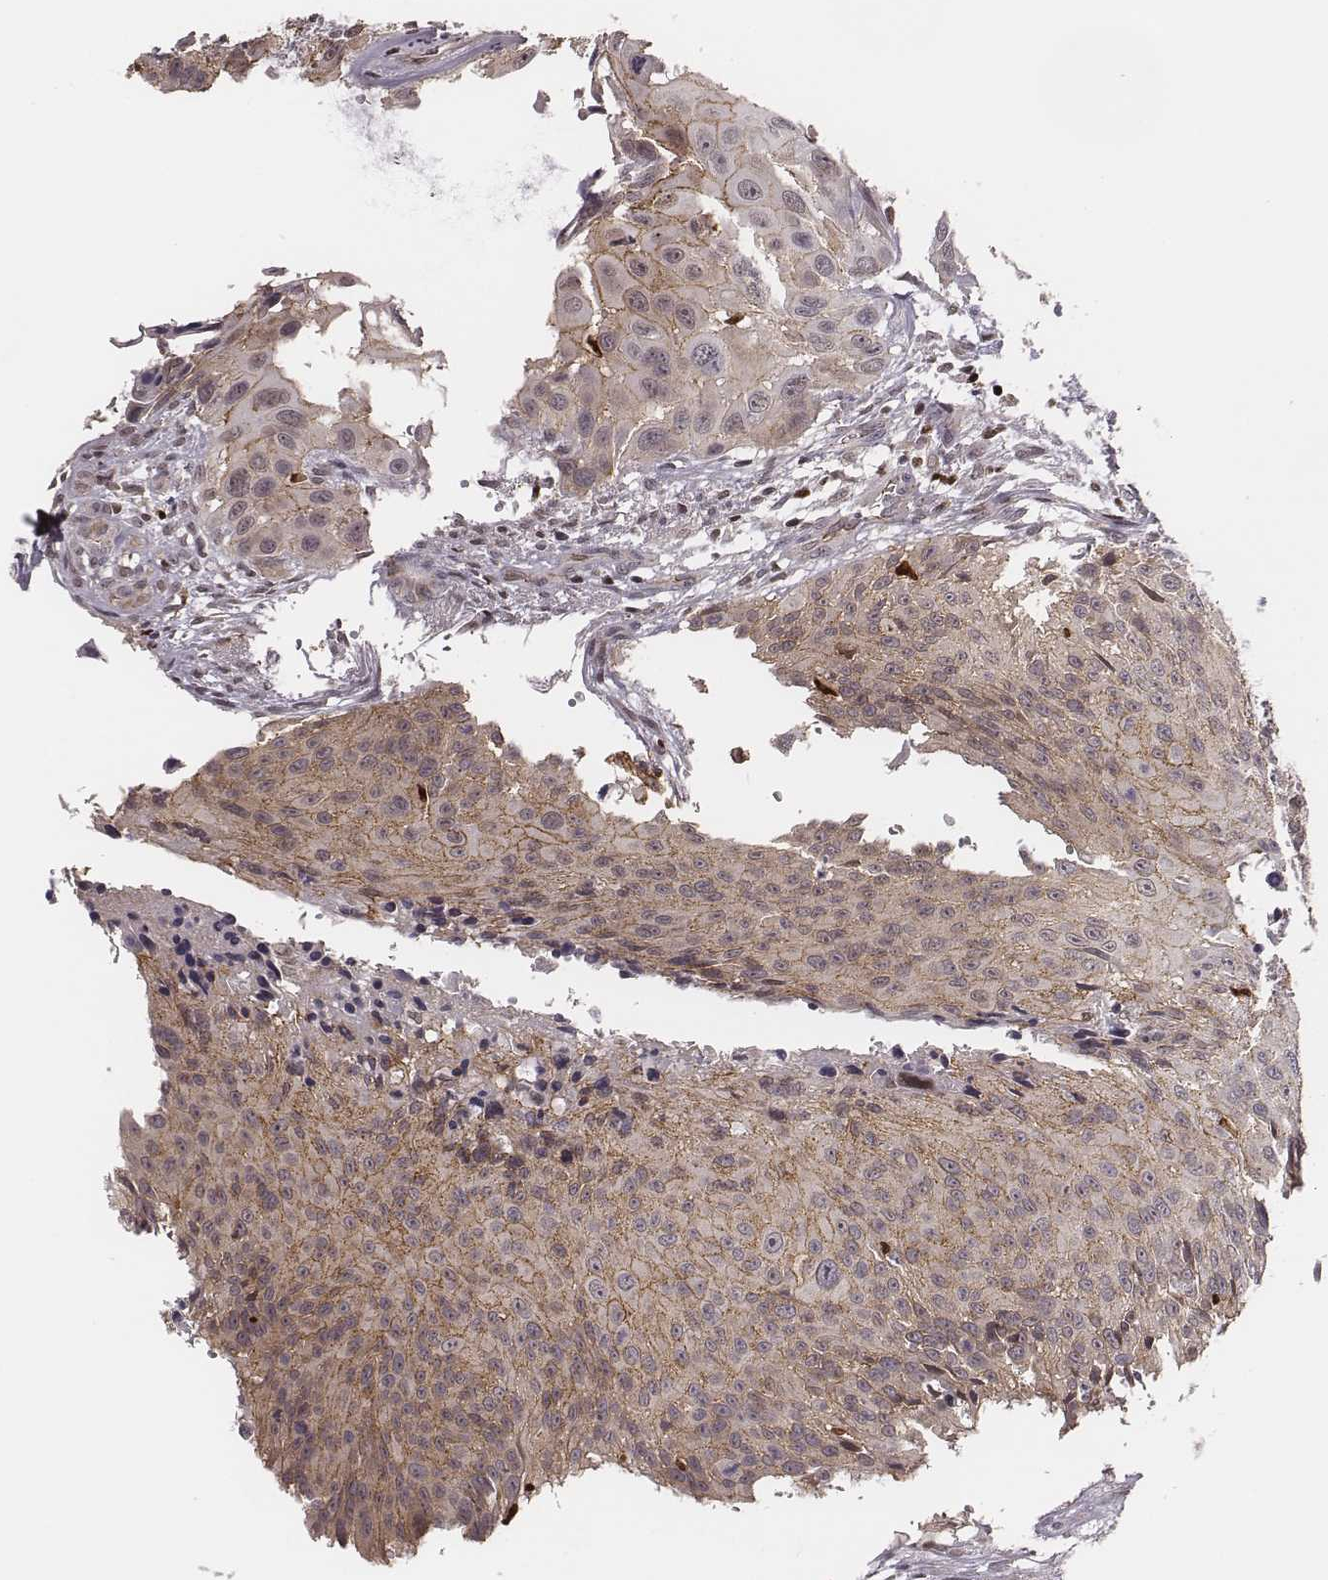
{"staining": {"intensity": "moderate", "quantity": "25%-75%", "location": "cytoplasmic/membranous"}, "tissue": "urothelial cancer", "cell_type": "Tumor cells", "image_type": "cancer", "snomed": [{"axis": "morphology", "description": "Urothelial carcinoma, NOS"}, {"axis": "topography", "description": "Urinary bladder"}], "caption": "Moderate cytoplasmic/membranous protein staining is seen in approximately 25%-75% of tumor cells in transitional cell carcinoma.", "gene": "WDR59", "patient": {"sex": "male", "age": 55}}